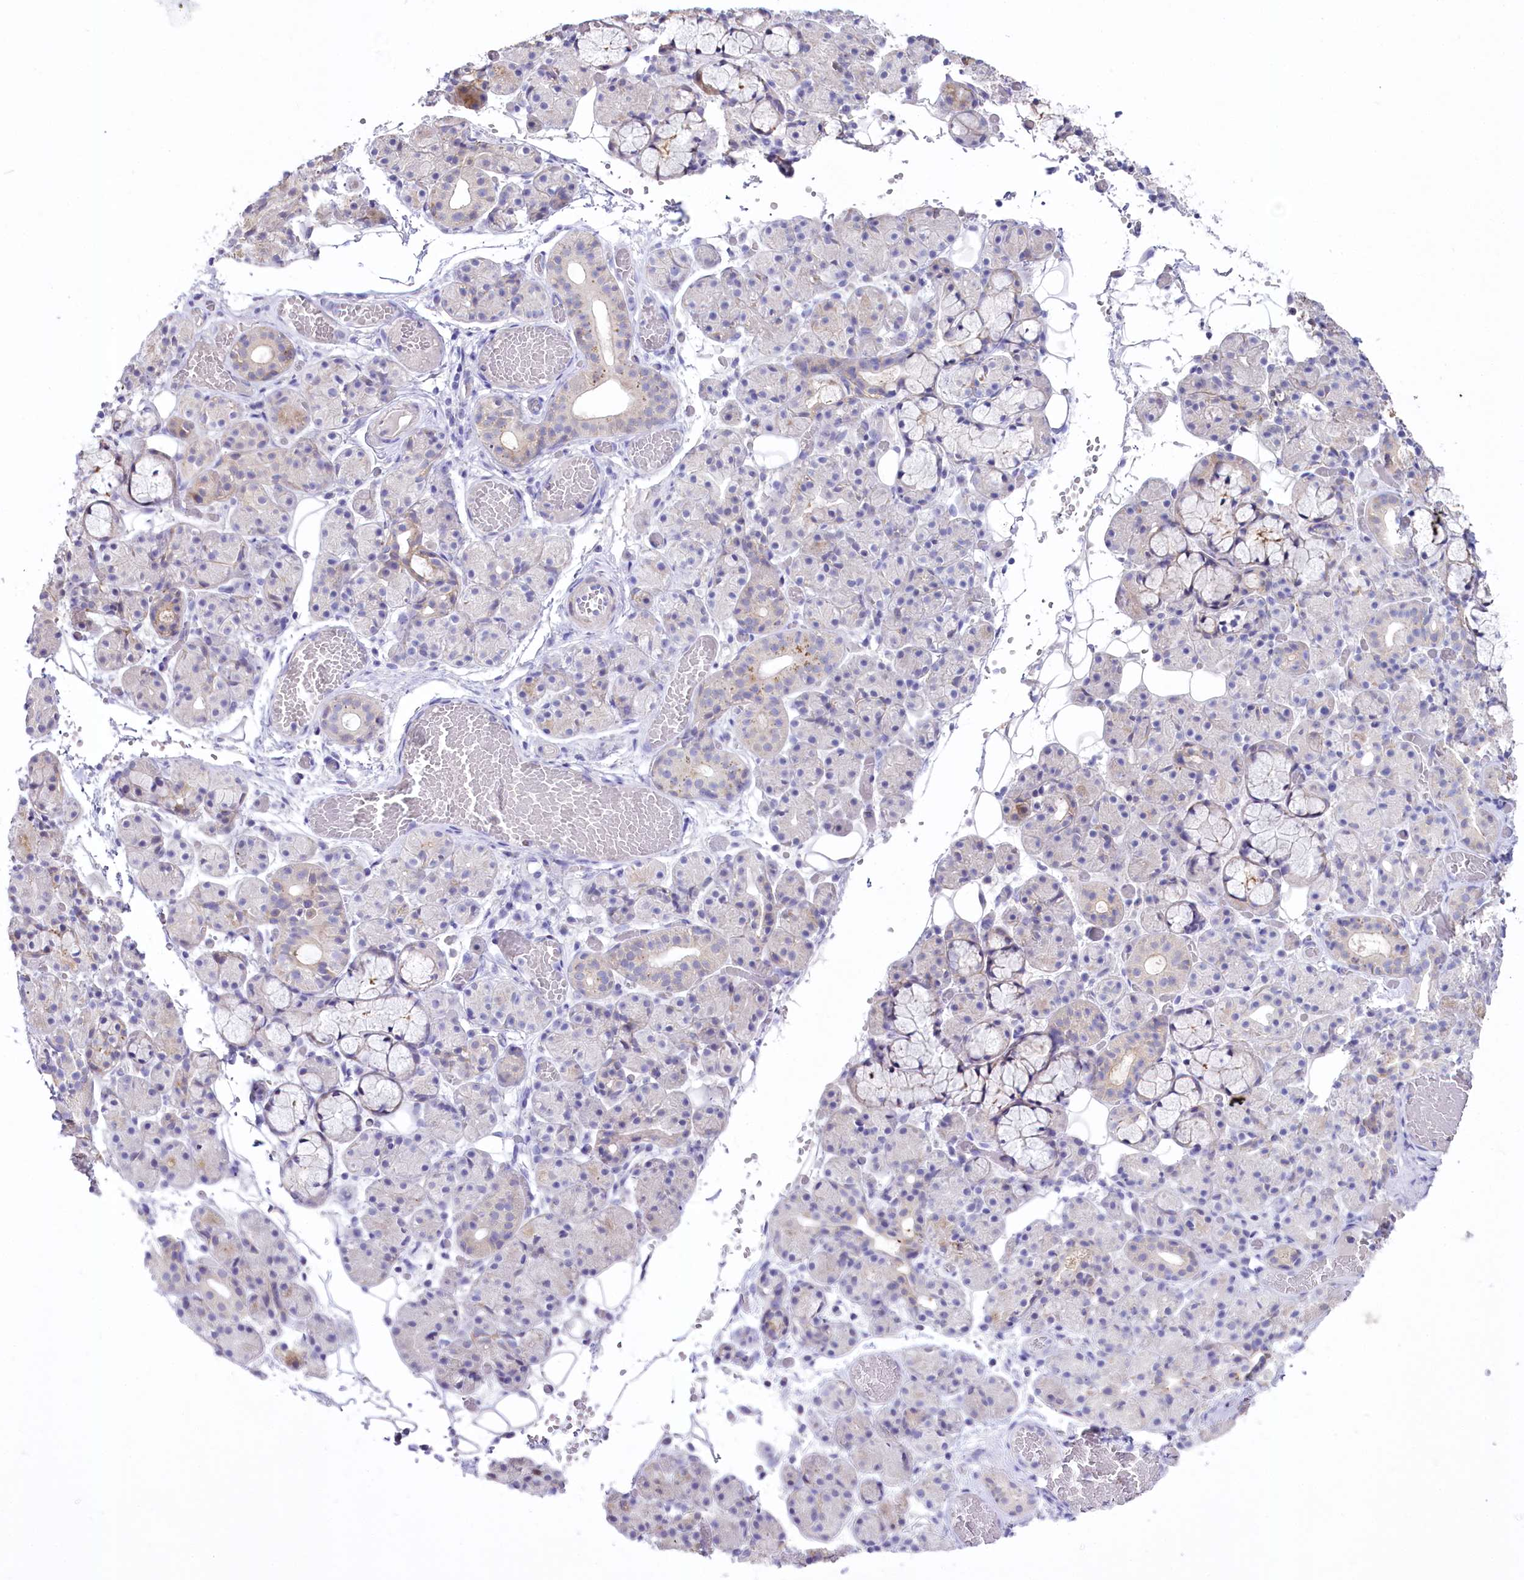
{"staining": {"intensity": "moderate", "quantity": "<25%", "location": "cytoplasmic/membranous"}, "tissue": "salivary gland", "cell_type": "Glandular cells", "image_type": "normal", "snomed": [{"axis": "morphology", "description": "Normal tissue, NOS"}, {"axis": "topography", "description": "Salivary gland"}], "caption": "This is an image of immunohistochemistry (IHC) staining of benign salivary gland, which shows moderate positivity in the cytoplasmic/membranous of glandular cells.", "gene": "MYOZ1", "patient": {"sex": "male", "age": 63}}